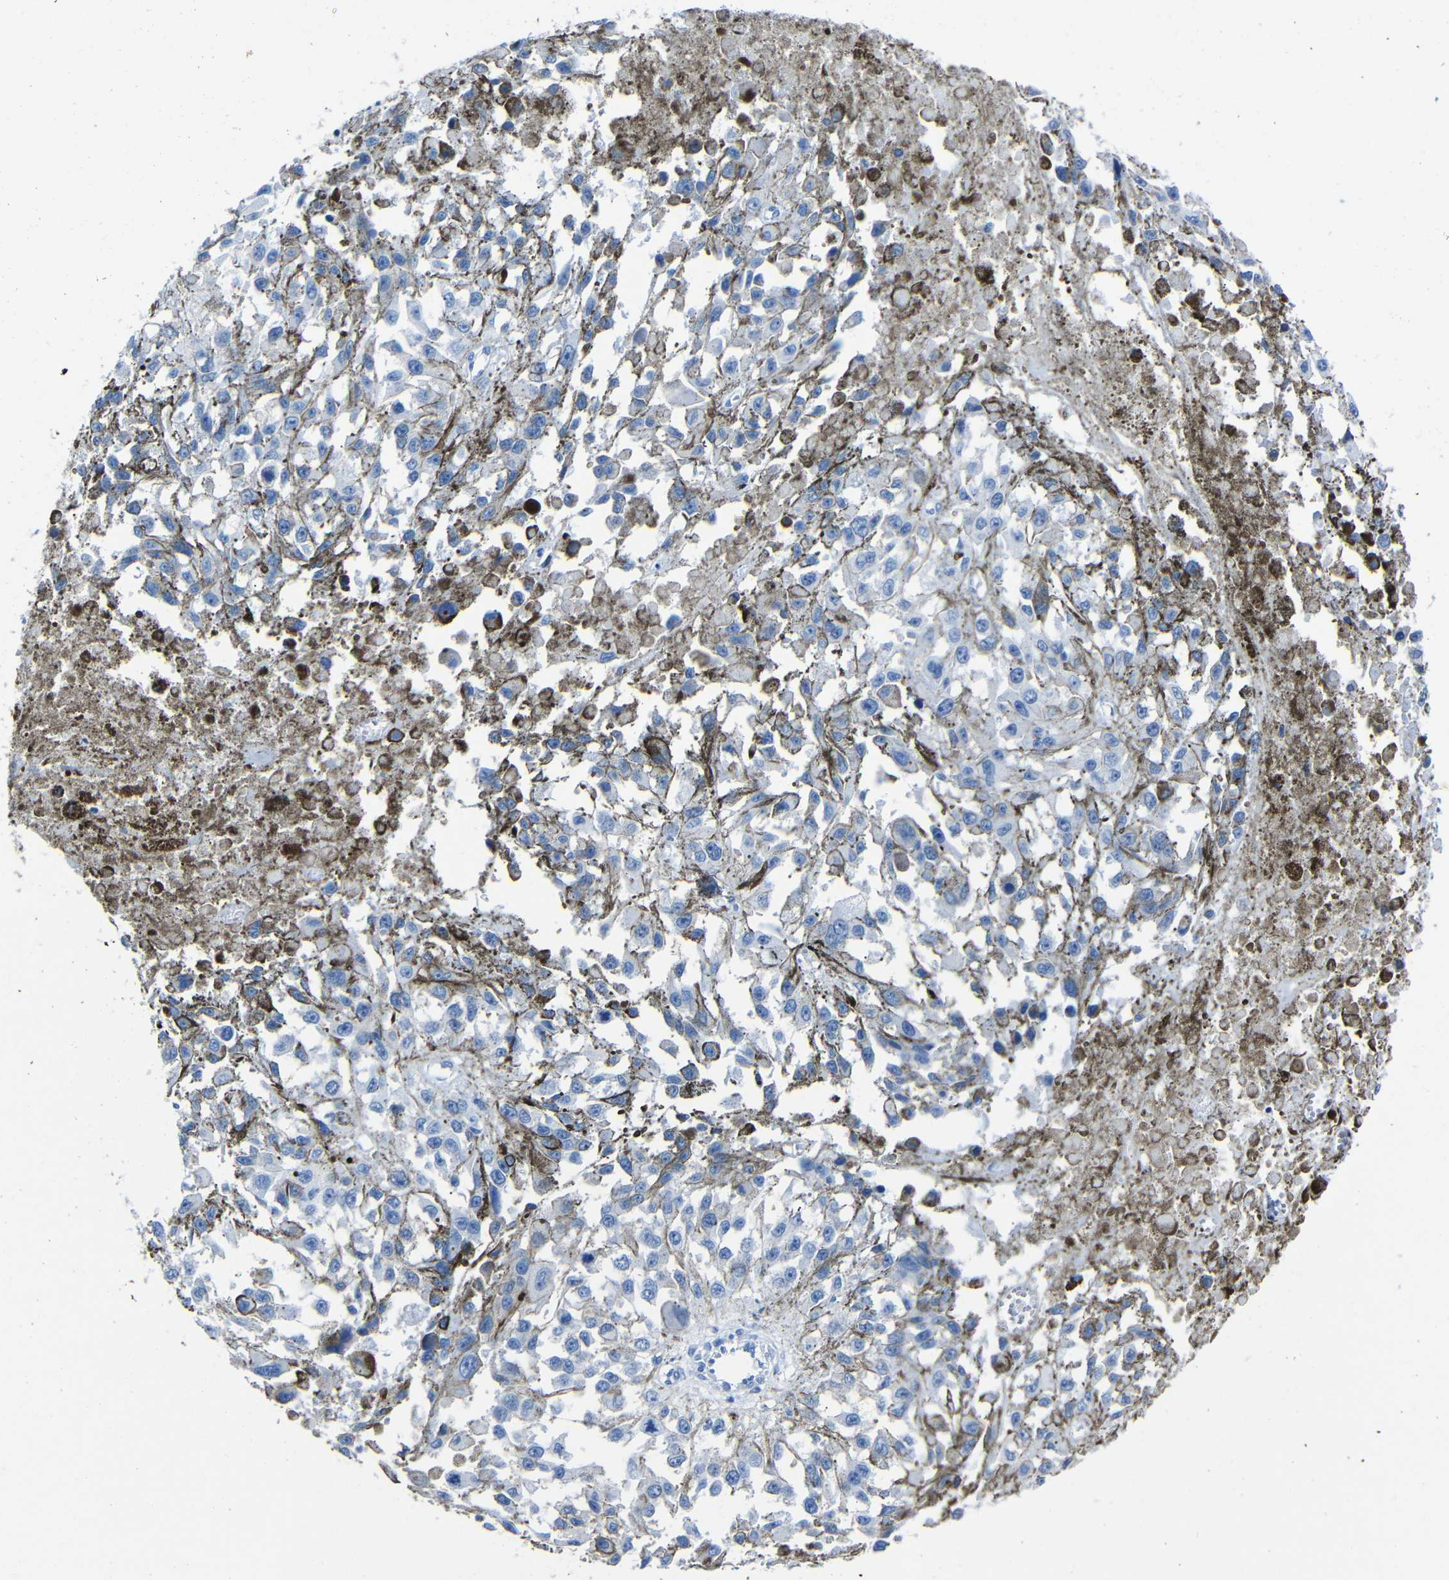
{"staining": {"intensity": "moderate", "quantity": "<25%", "location": "cytoplasmic/membranous"}, "tissue": "melanoma", "cell_type": "Tumor cells", "image_type": "cancer", "snomed": [{"axis": "morphology", "description": "Malignant melanoma, Metastatic site"}, {"axis": "topography", "description": "Lymph node"}], "caption": "Tumor cells display moderate cytoplasmic/membranous expression in about <25% of cells in malignant melanoma (metastatic site).", "gene": "CLDN11", "patient": {"sex": "male", "age": 59}}